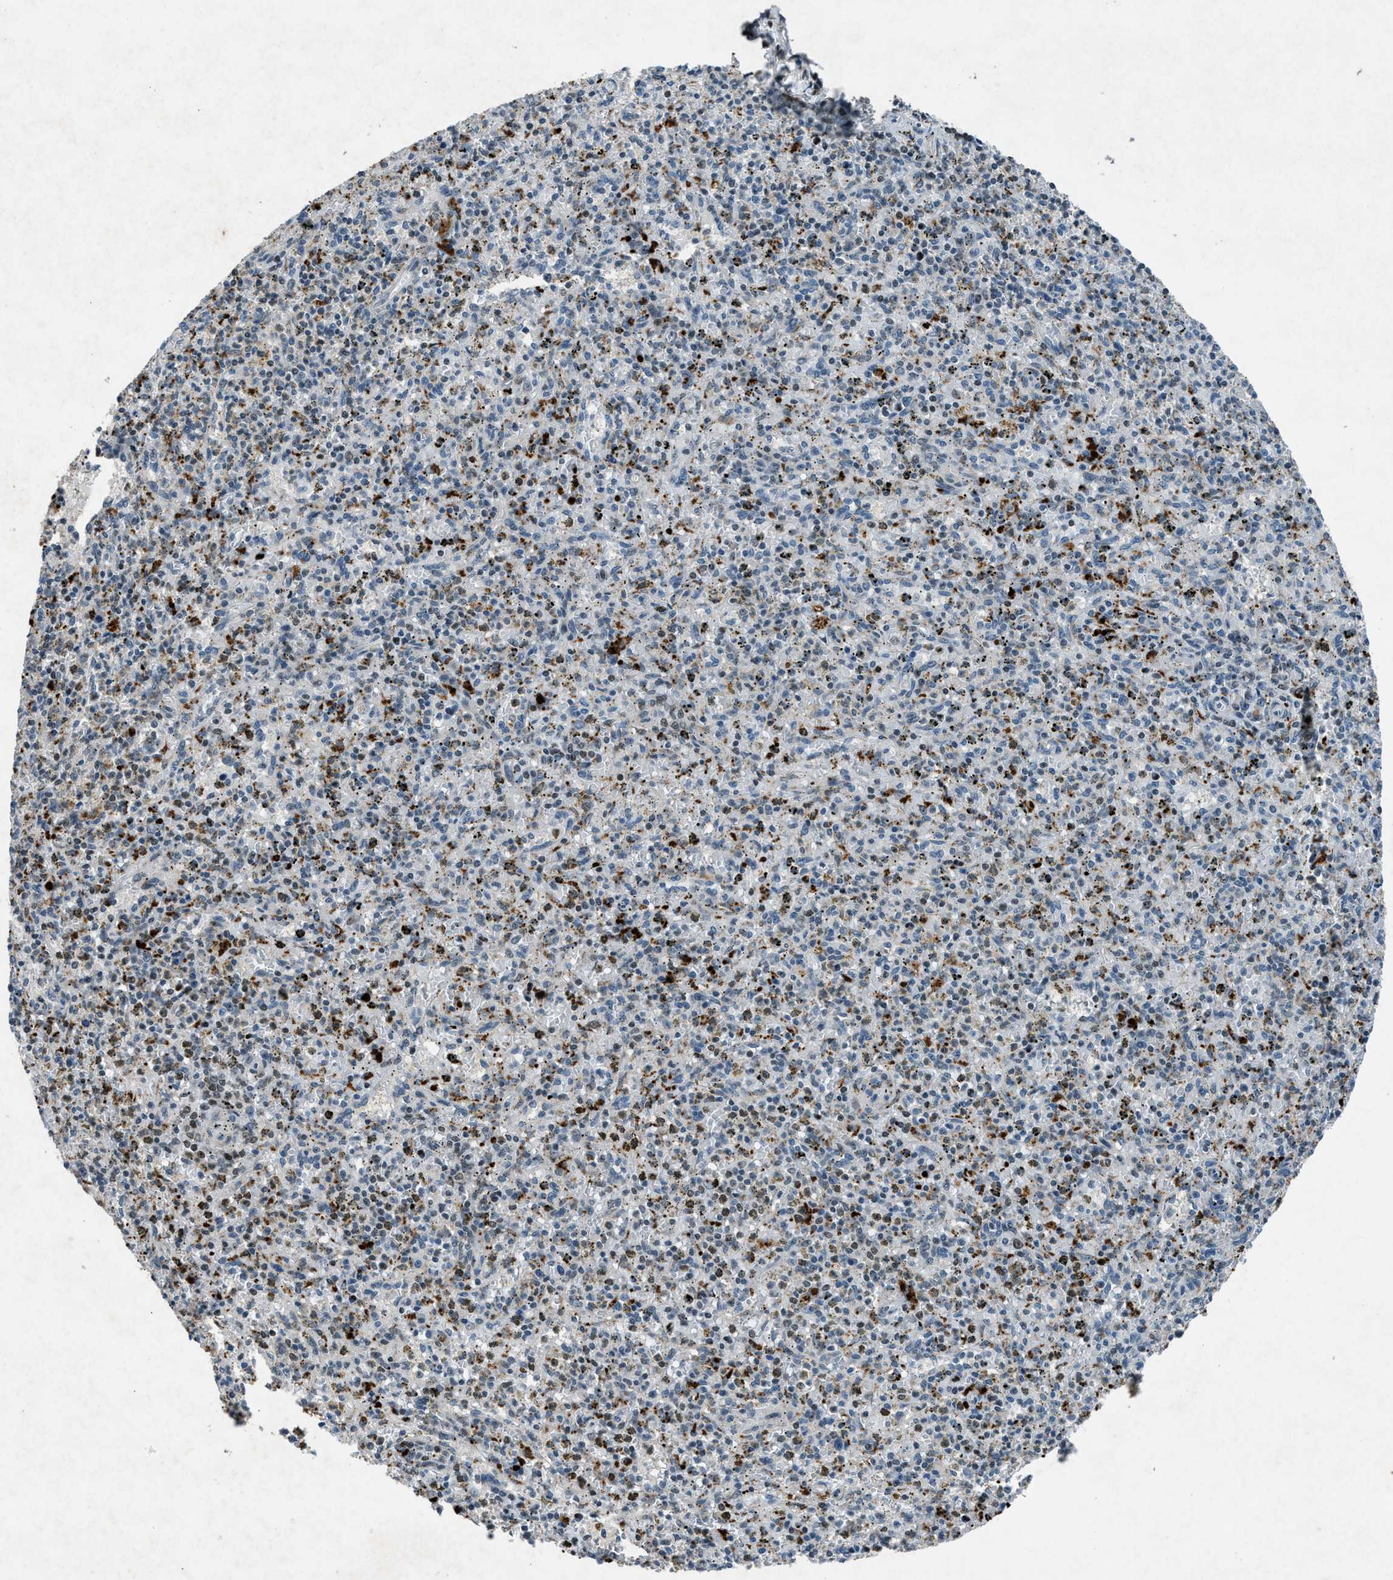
{"staining": {"intensity": "weak", "quantity": "<25%", "location": "nuclear"}, "tissue": "spleen", "cell_type": "Cells in red pulp", "image_type": "normal", "snomed": [{"axis": "morphology", "description": "Normal tissue, NOS"}, {"axis": "topography", "description": "Spleen"}], "caption": "DAB immunohistochemical staining of unremarkable human spleen demonstrates no significant expression in cells in red pulp. The staining was performed using DAB to visualize the protein expression in brown, while the nuclei were stained in blue with hematoxylin (Magnification: 20x).", "gene": "ADCY1", "patient": {"sex": "male", "age": 72}}